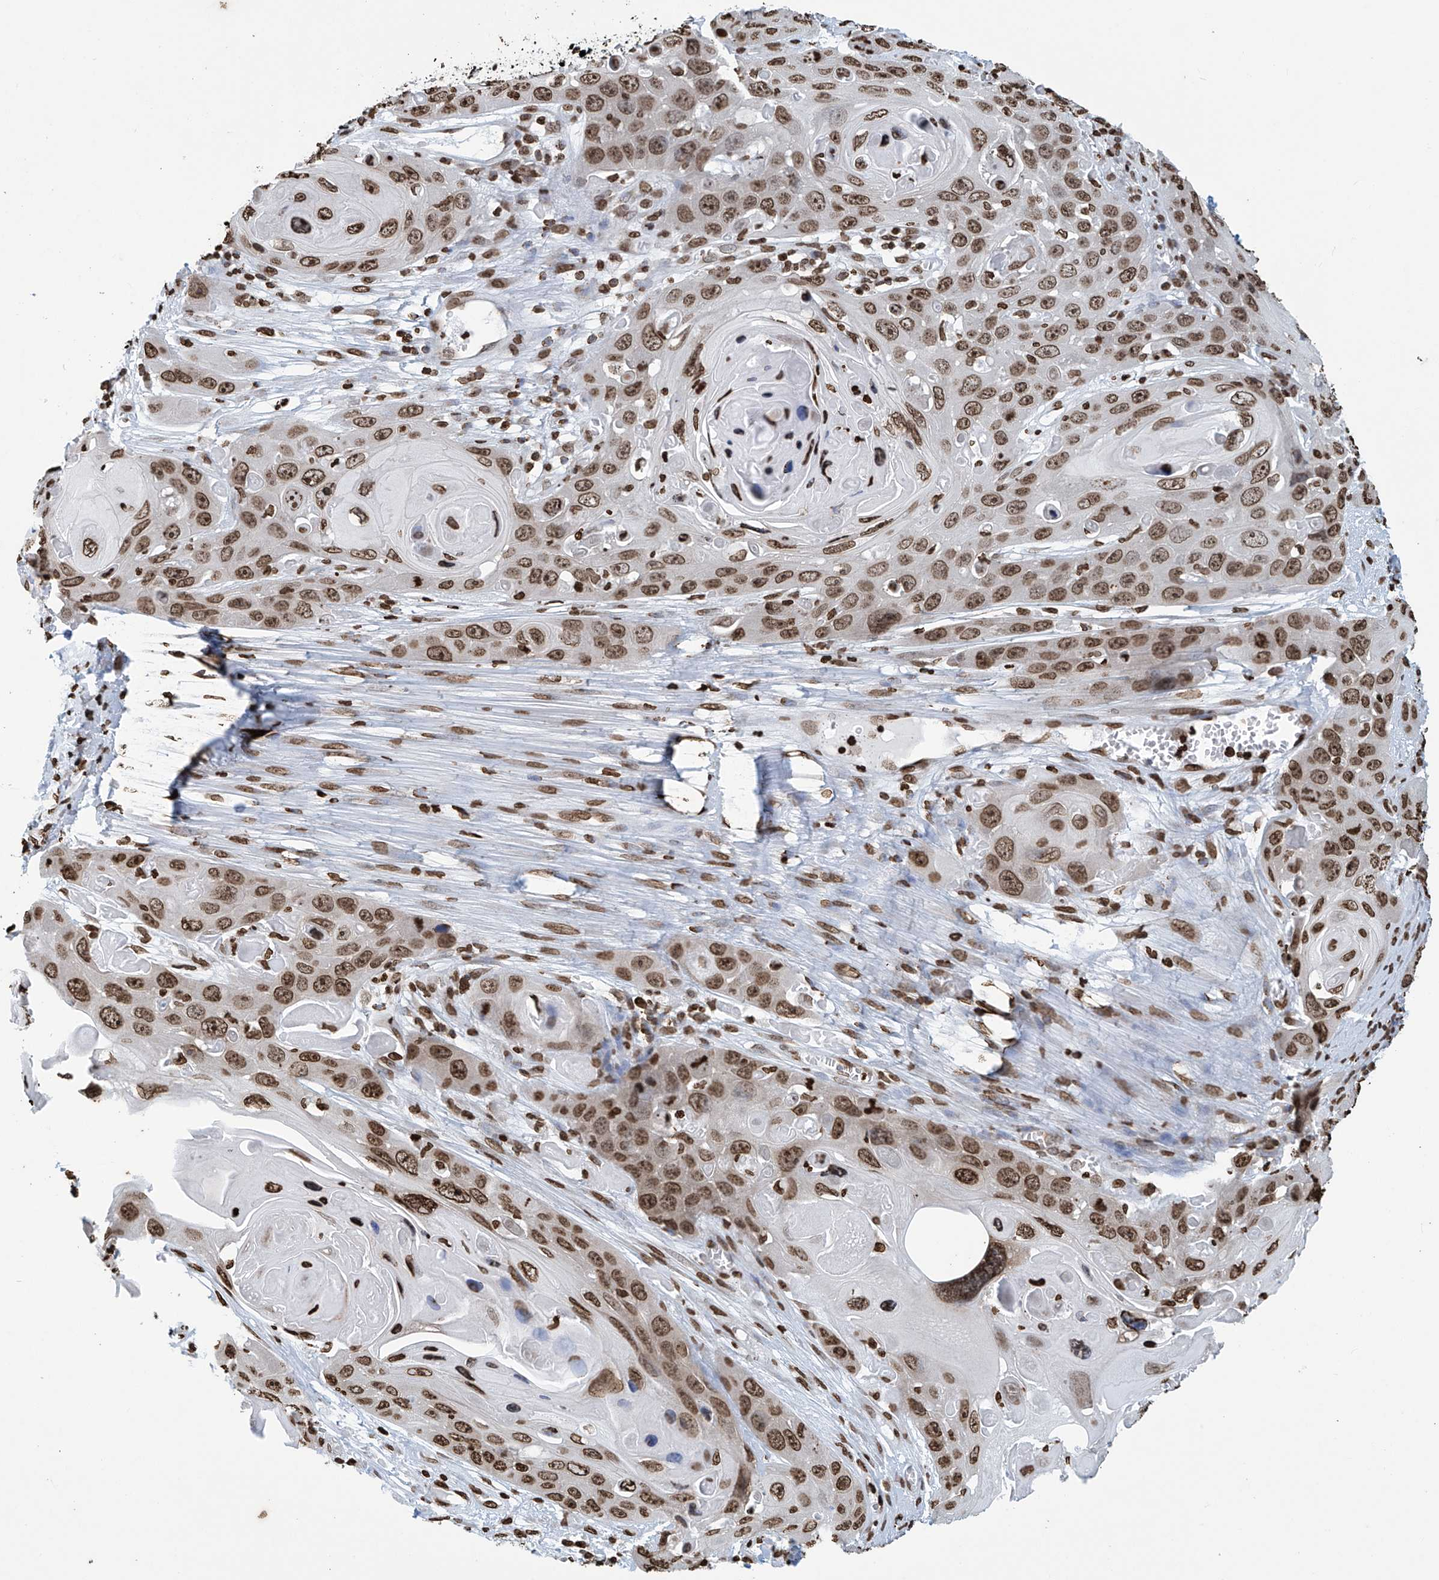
{"staining": {"intensity": "moderate", "quantity": ">75%", "location": "nuclear"}, "tissue": "skin cancer", "cell_type": "Tumor cells", "image_type": "cancer", "snomed": [{"axis": "morphology", "description": "Squamous cell carcinoma, NOS"}, {"axis": "topography", "description": "Skin"}], "caption": "Tumor cells demonstrate medium levels of moderate nuclear expression in approximately >75% of cells in human squamous cell carcinoma (skin). Immunohistochemistry stains the protein in brown and the nuclei are stained blue.", "gene": "DPPA2", "patient": {"sex": "male", "age": 55}}